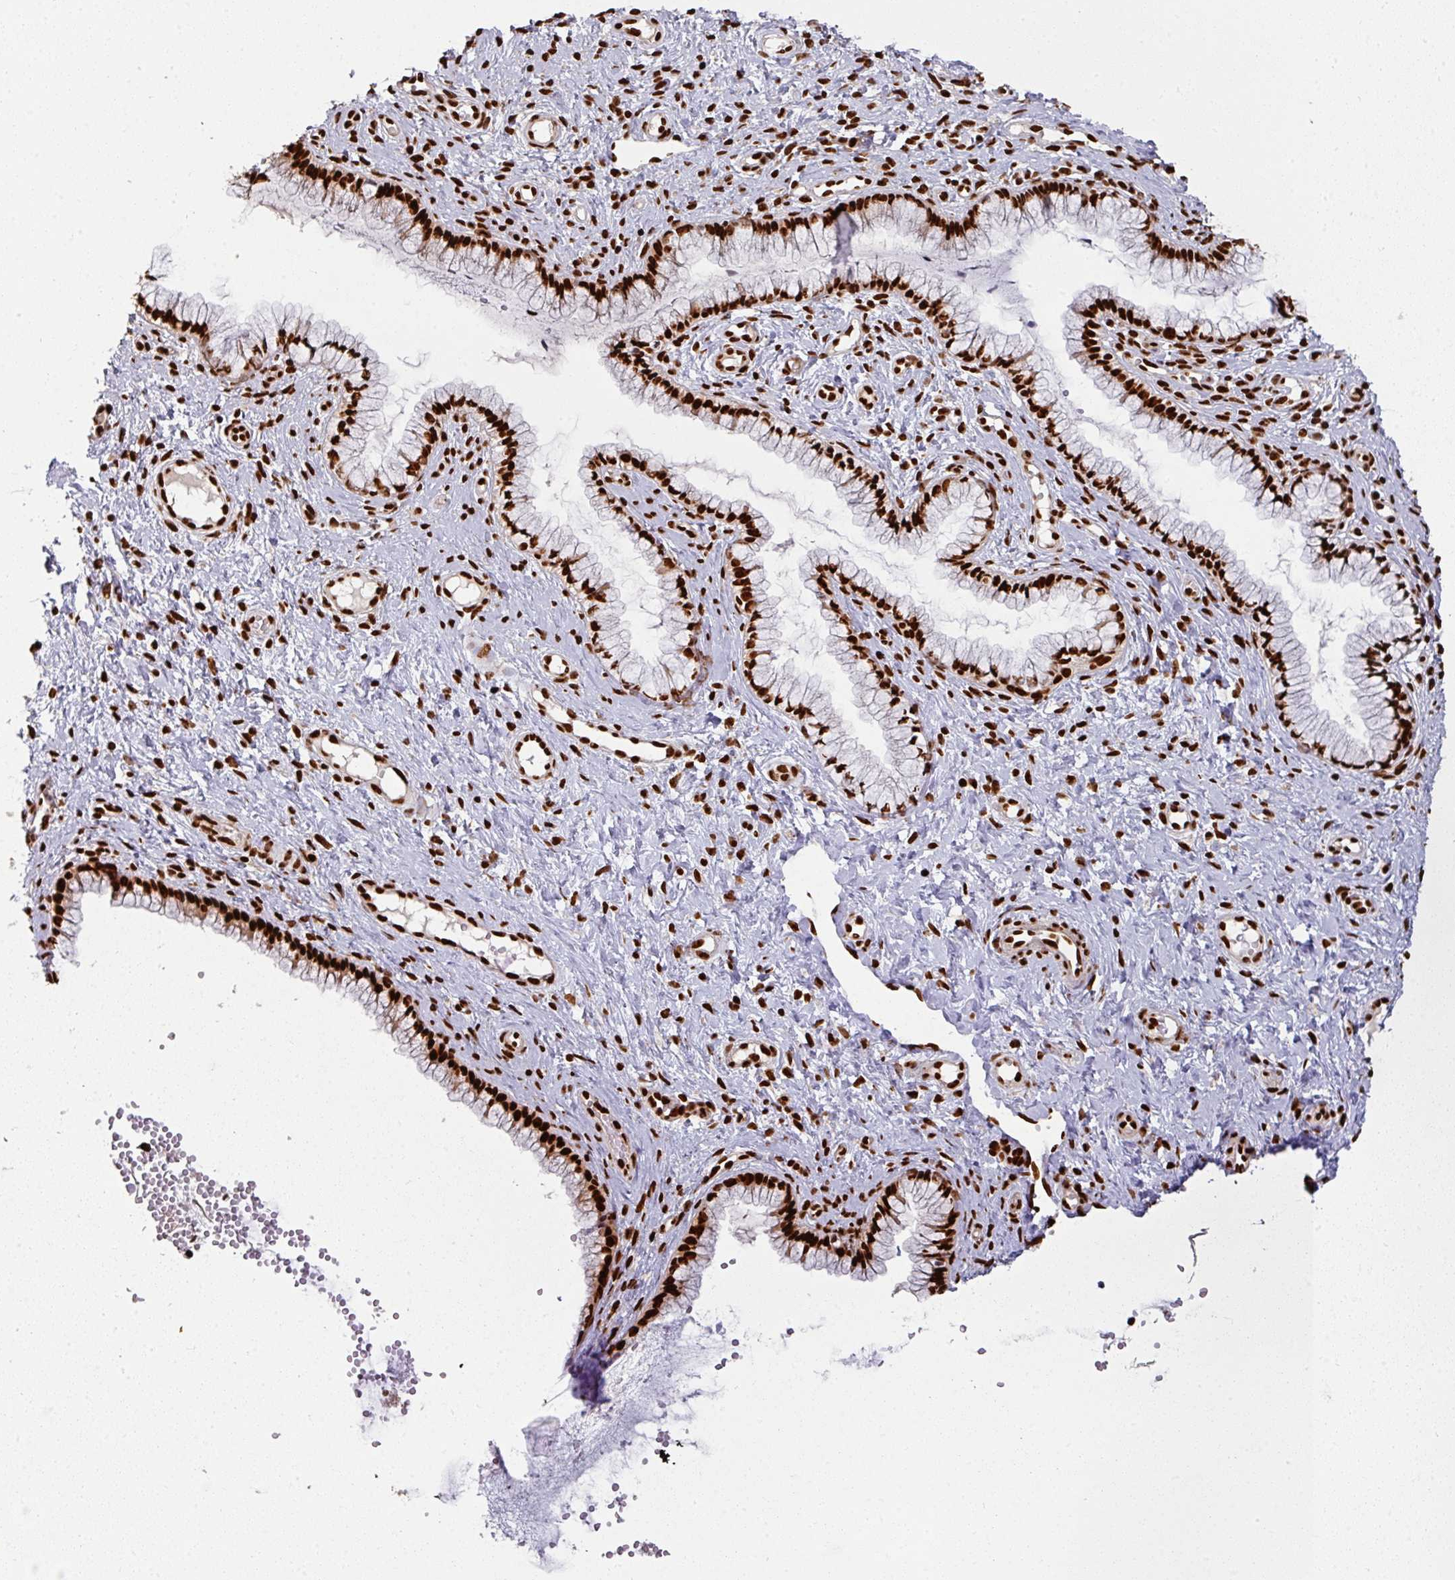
{"staining": {"intensity": "strong", "quantity": ">75%", "location": "nuclear"}, "tissue": "cervix", "cell_type": "Glandular cells", "image_type": "normal", "snomed": [{"axis": "morphology", "description": "Normal tissue, NOS"}, {"axis": "topography", "description": "Cervix"}], "caption": "Immunohistochemical staining of unremarkable cervix exhibits high levels of strong nuclear expression in approximately >75% of glandular cells. (DAB = brown stain, brightfield microscopy at high magnification).", "gene": "SIK3", "patient": {"sex": "female", "age": 36}}